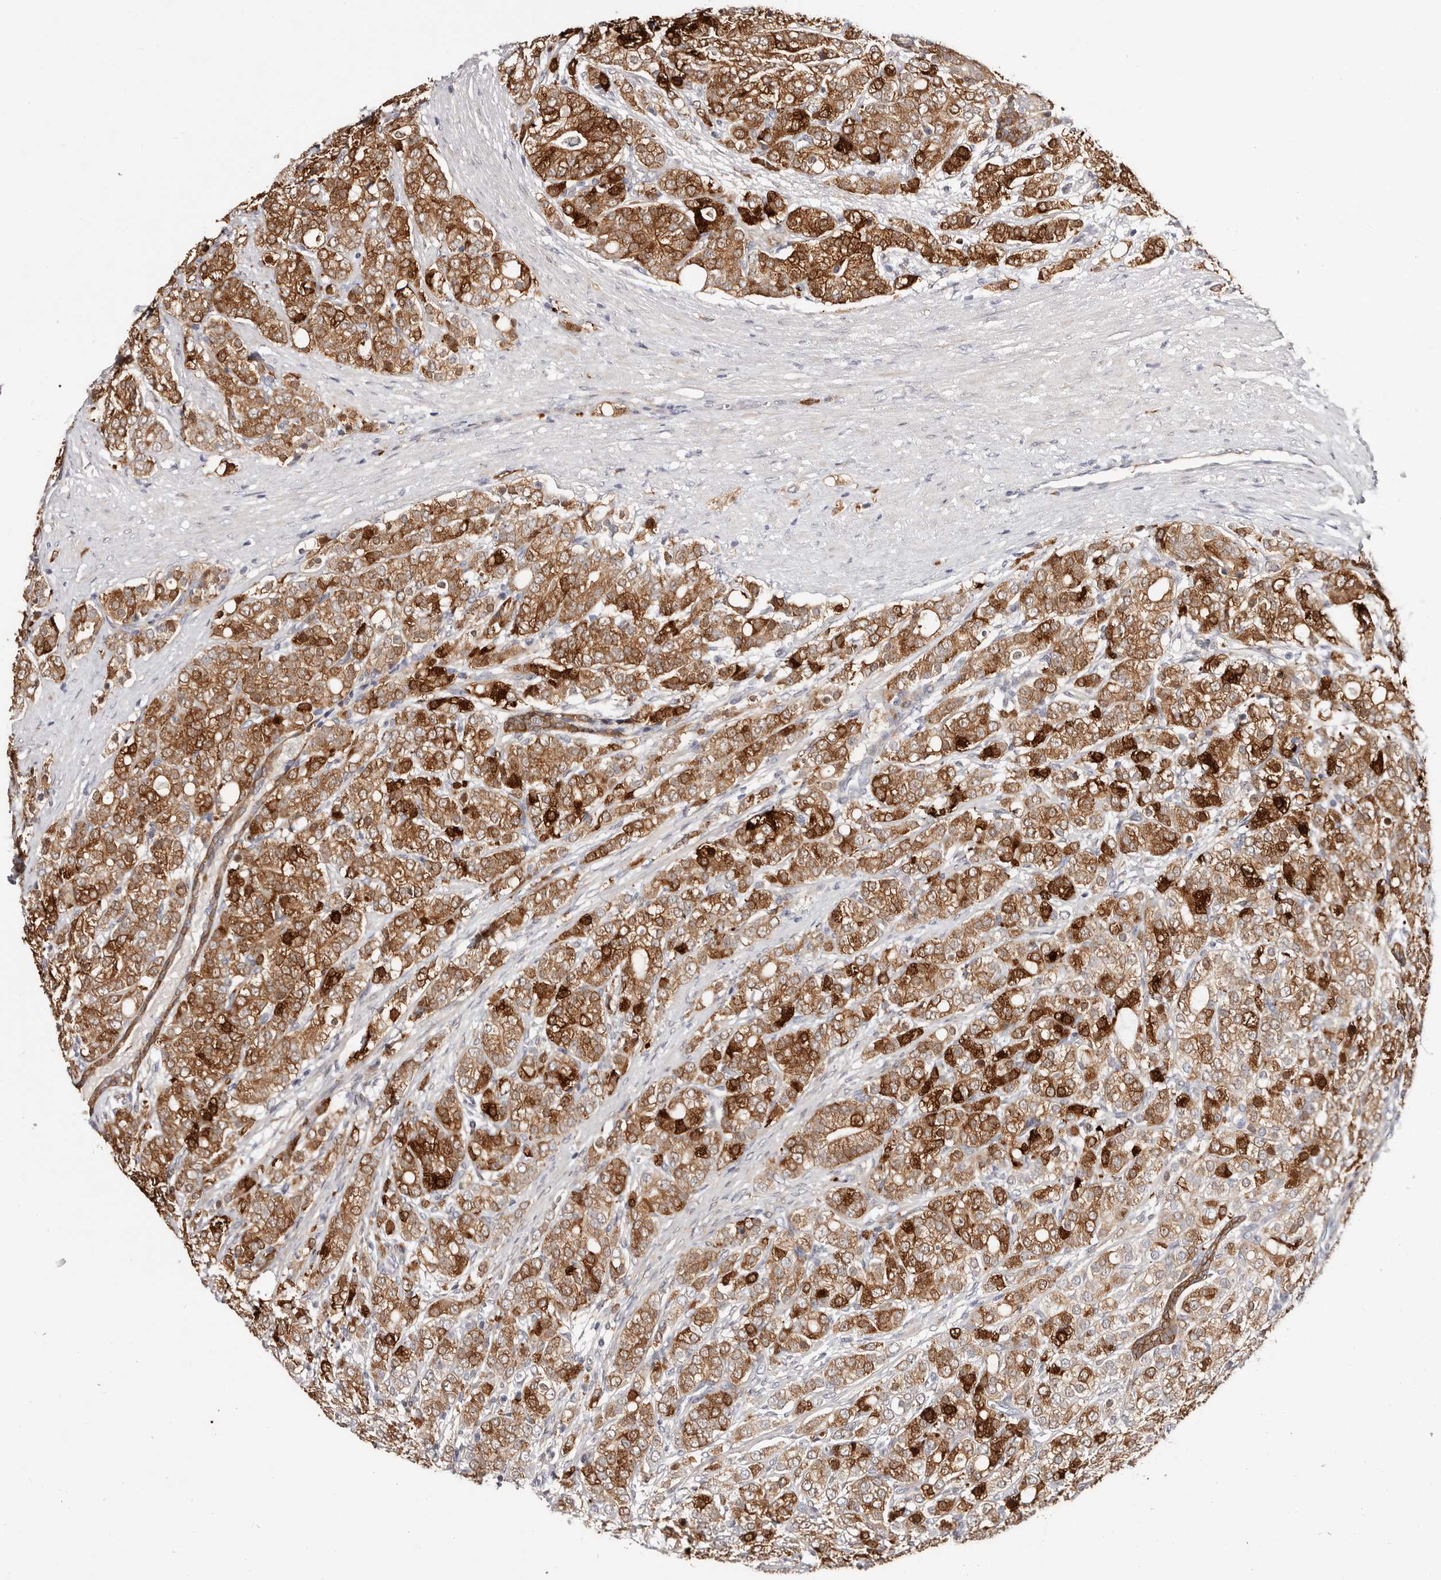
{"staining": {"intensity": "strong", "quantity": ">75%", "location": "cytoplasmic/membranous"}, "tissue": "prostate cancer", "cell_type": "Tumor cells", "image_type": "cancer", "snomed": [{"axis": "morphology", "description": "Adenocarcinoma, High grade"}, {"axis": "topography", "description": "Prostate"}], "caption": "Tumor cells show high levels of strong cytoplasmic/membranous positivity in approximately >75% of cells in prostate adenocarcinoma (high-grade).", "gene": "GFOD1", "patient": {"sex": "male", "age": 57}}